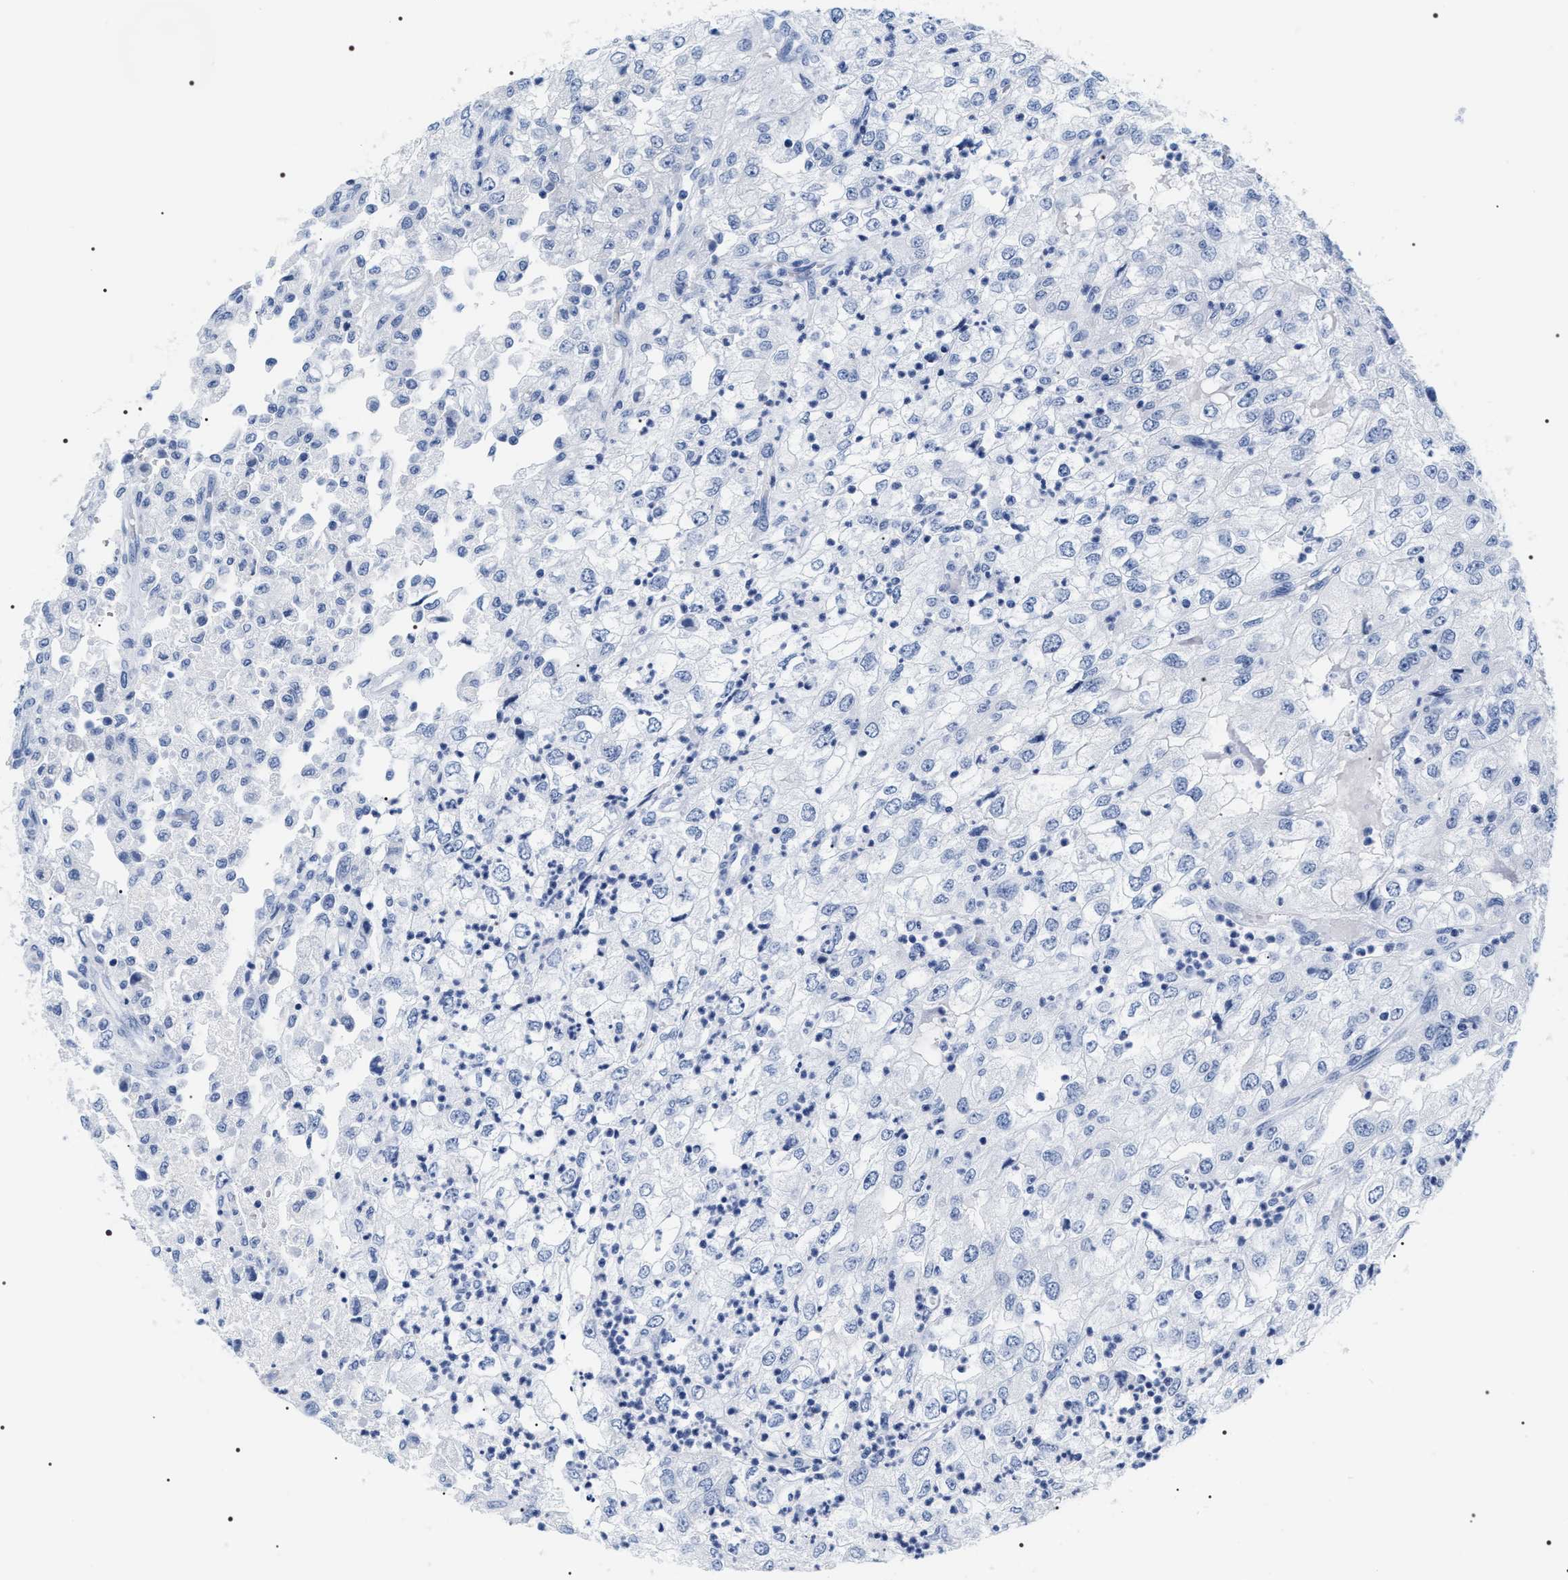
{"staining": {"intensity": "negative", "quantity": "none", "location": "none"}, "tissue": "renal cancer", "cell_type": "Tumor cells", "image_type": "cancer", "snomed": [{"axis": "morphology", "description": "Adenocarcinoma, NOS"}, {"axis": "topography", "description": "Kidney"}], "caption": "IHC micrograph of neoplastic tissue: renal cancer stained with DAB (3,3'-diaminobenzidine) shows no significant protein expression in tumor cells.", "gene": "ADH4", "patient": {"sex": "female", "age": 54}}